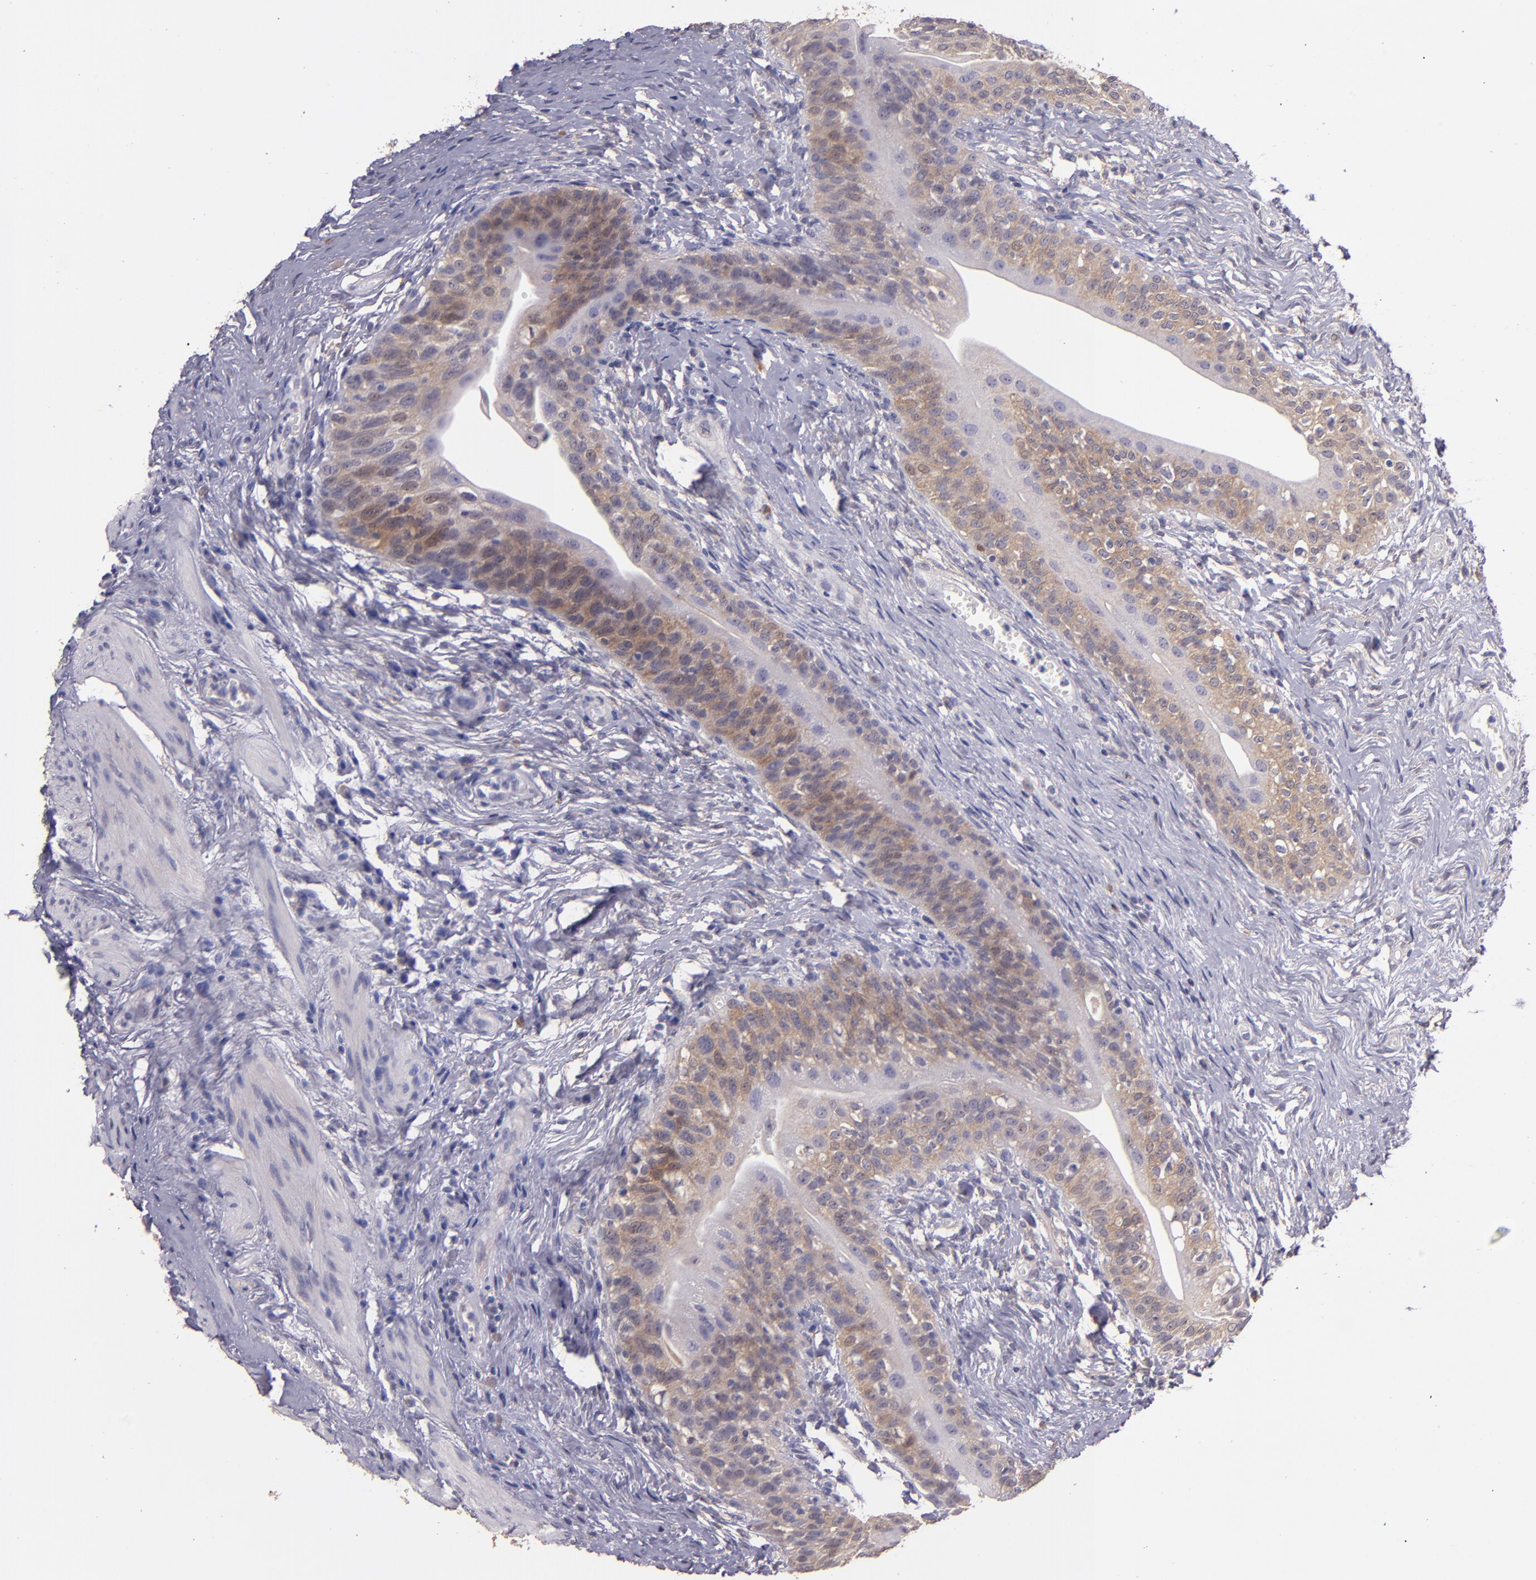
{"staining": {"intensity": "weak", "quantity": "25%-75%", "location": "cytoplasmic/membranous"}, "tissue": "urinary bladder", "cell_type": "Urothelial cells", "image_type": "normal", "snomed": [{"axis": "morphology", "description": "Normal tissue, NOS"}, {"axis": "topography", "description": "Urinary bladder"}], "caption": "Immunohistochemical staining of benign urinary bladder exhibits low levels of weak cytoplasmic/membranous positivity in about 25%-75% of urothelial cells.", "gene": "PAPPA", "patient": {"sex": "female", "age": 55}}